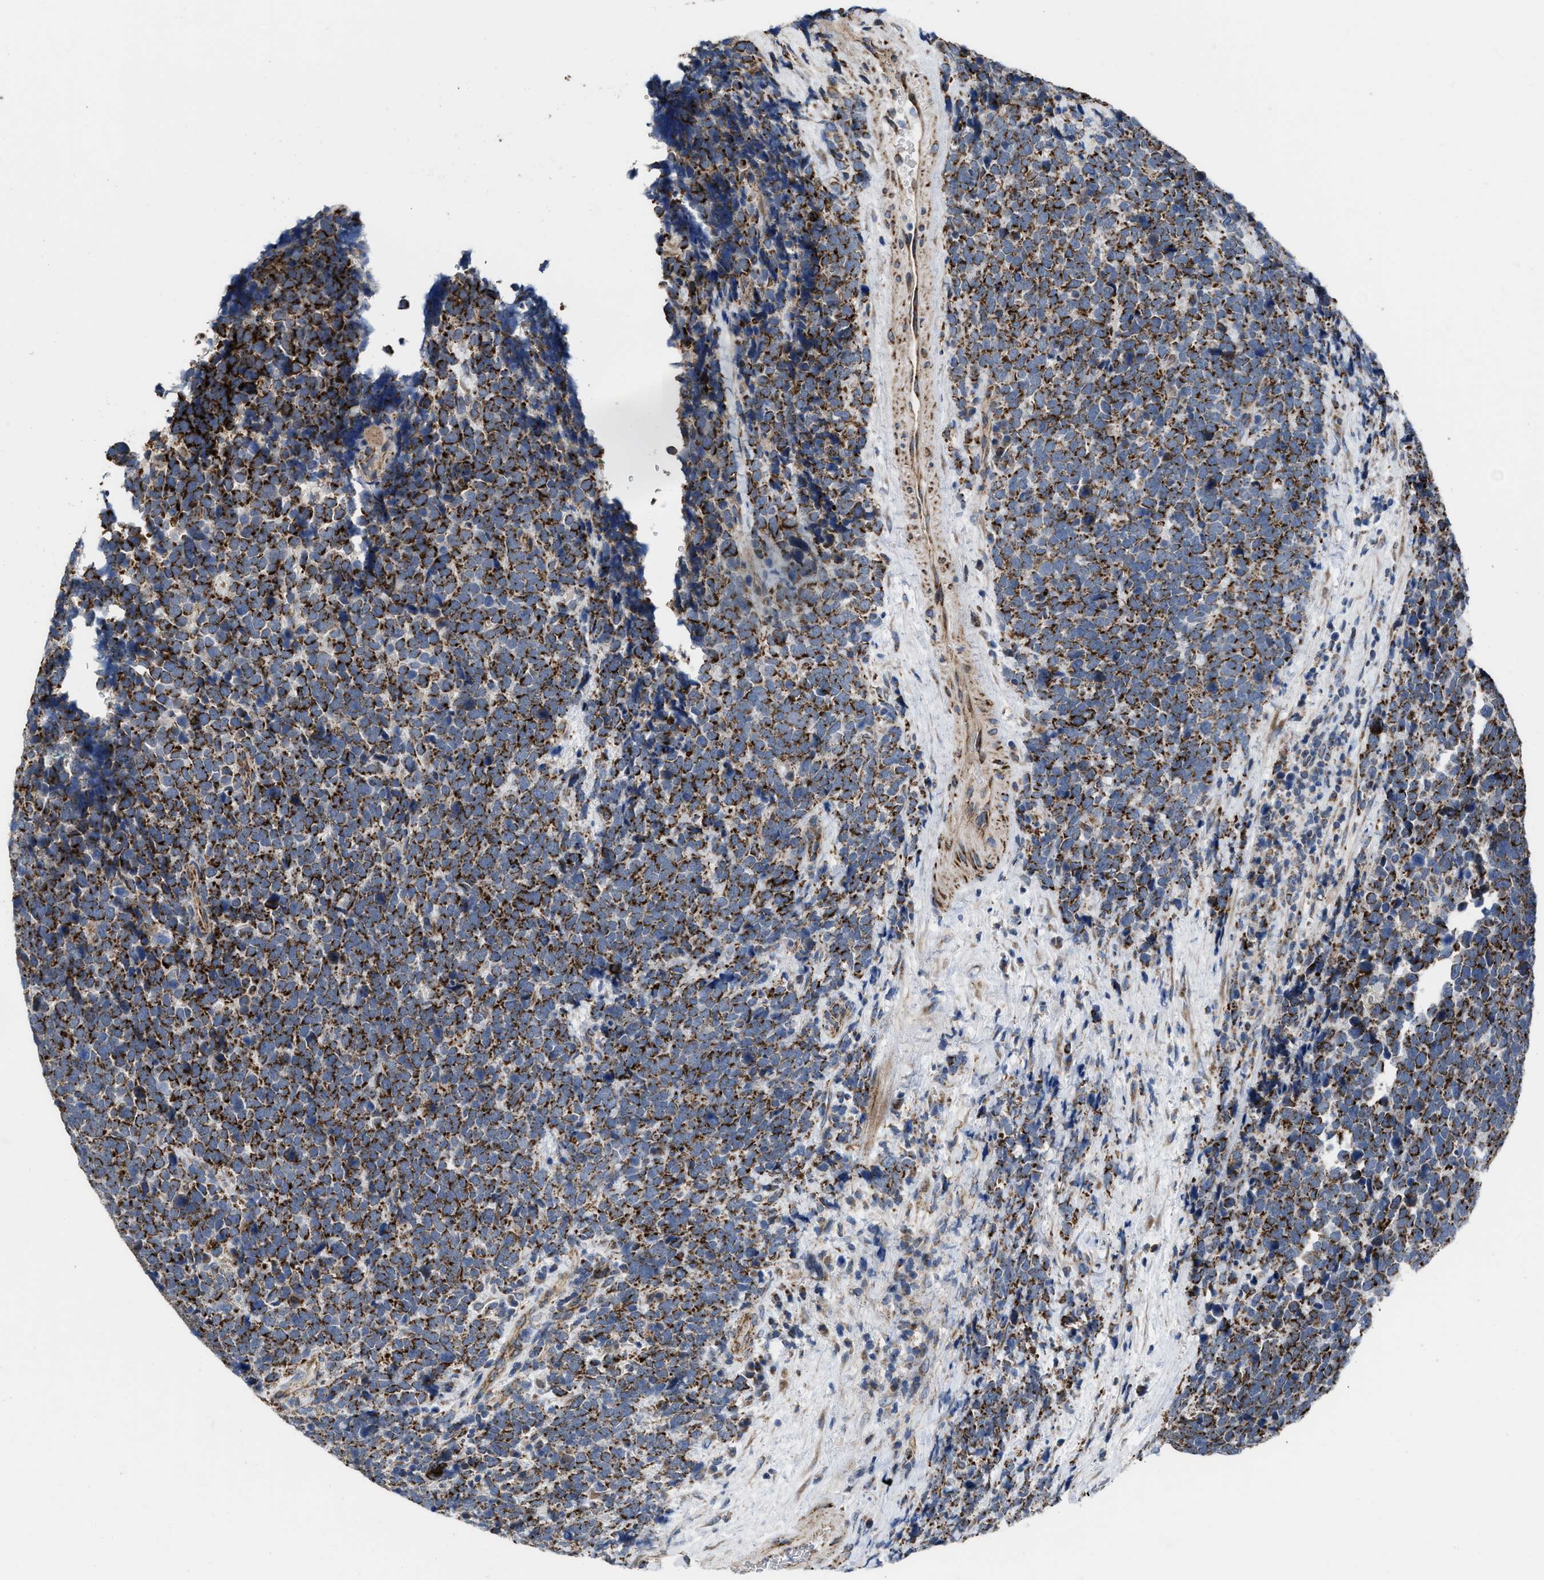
{"staining": {"intensity": "strong", "quantity": ">75%", "location": "cytoplasmic/membranous"}, "tissue": "urothelial cancer", "cell_type": "Tumor cells", "image_type": "cancer", "snomed": [{"axis": "morphology", "description": "Urothelial carcinoma, High grade"}, {"axis": "topography", "description": "Urinary bladder"}], "caption": "Tumor cells demonstrate strong cytoplasmic/membranous staining in approximately >75% of cells in urothelial cancer.", "gene": "AKAP1", "patient": {"sex": "female", "age": 82}}